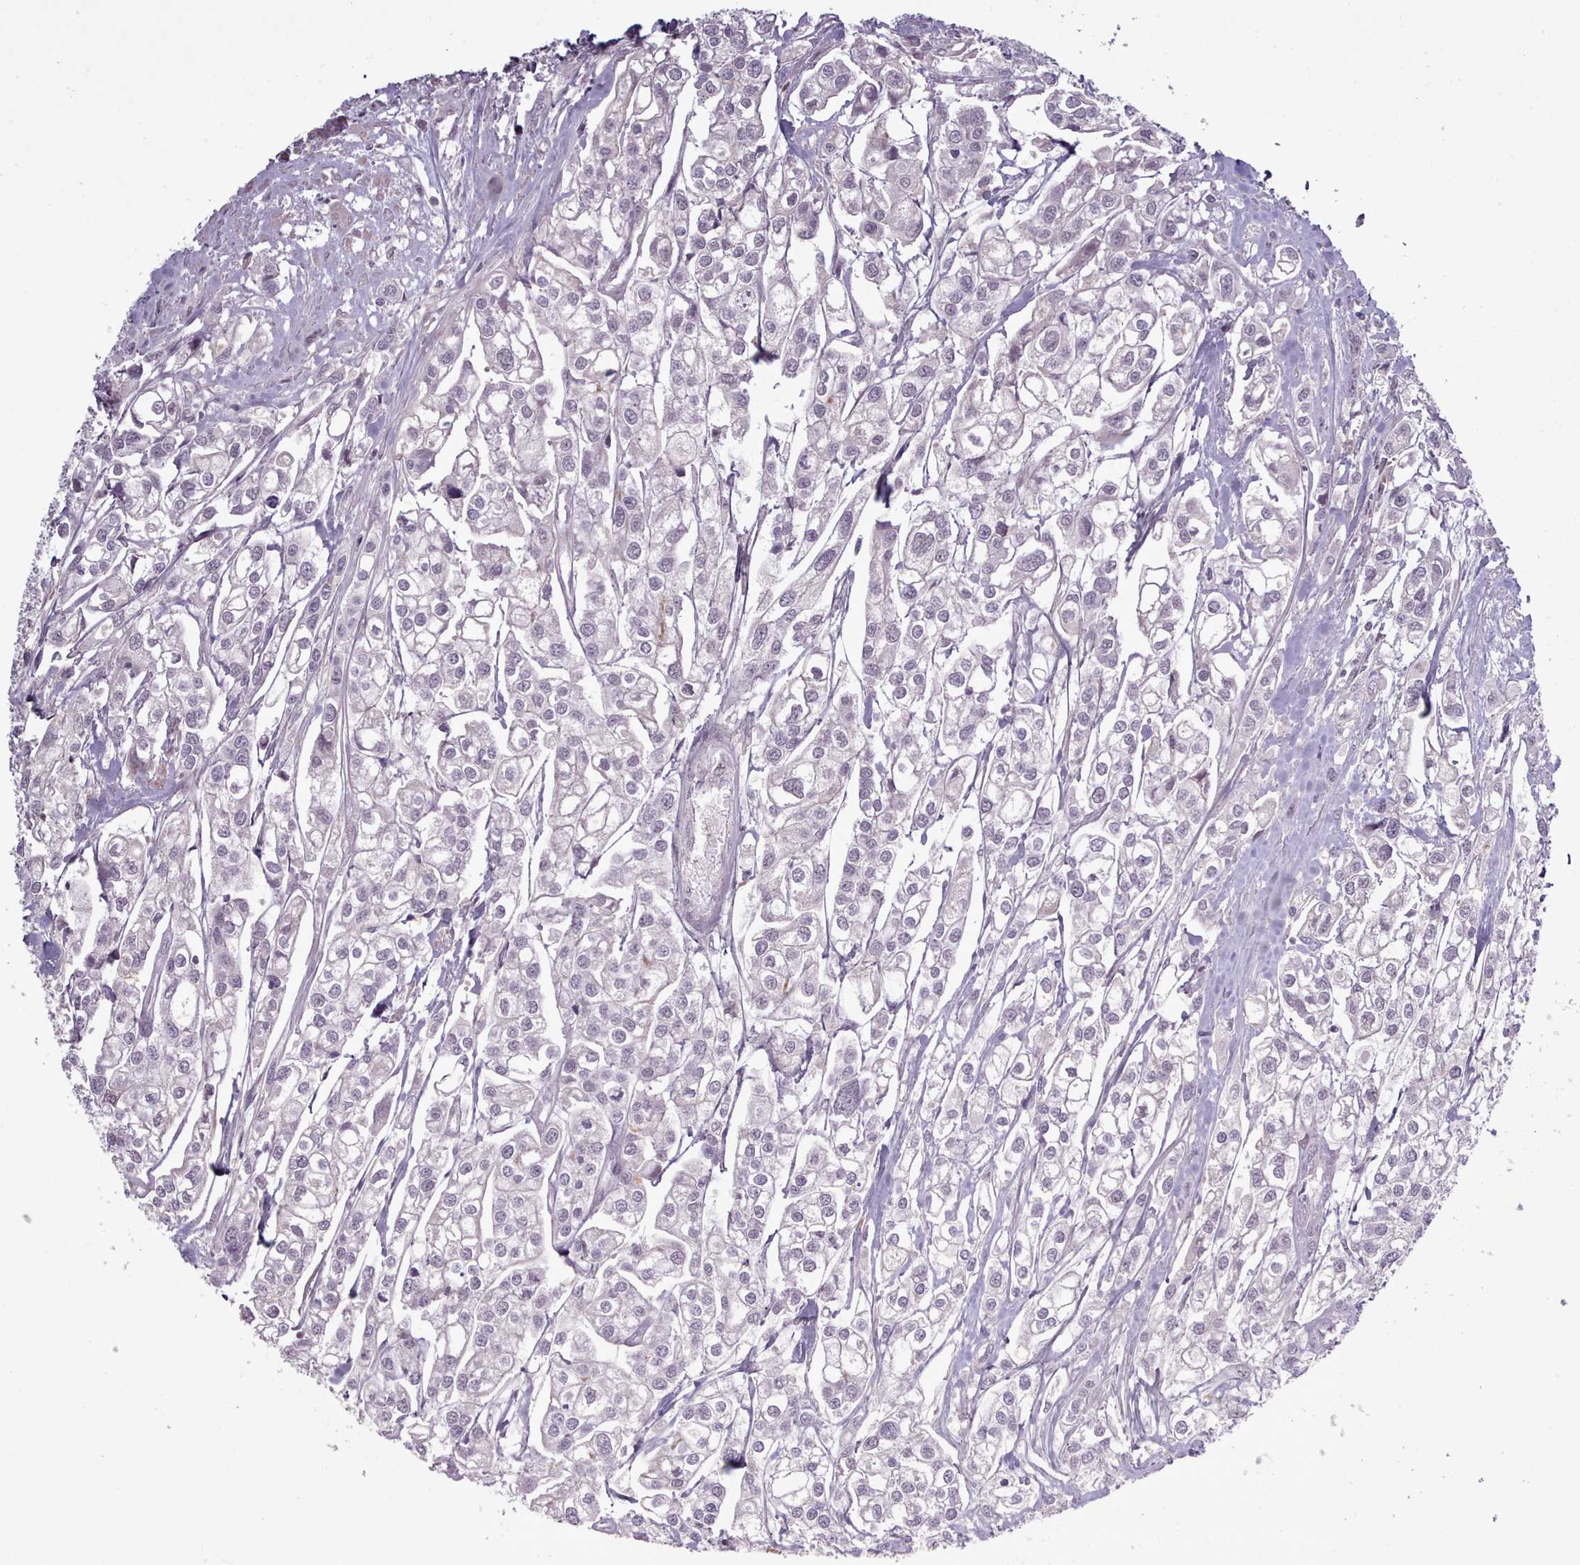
{"staining": {"intensity": "negative", "quantity": "none", "location": "none"}, "tissue": "urothelial cancer", "cell_type": "Tumor cells", "image_type": "cancer", "snomed": [{"axis": "morphology", "description": "Urothelial carcinoma, High grade"}, {"axis": "topography", "description": "Urinary bladder"}], "caption": "Protein analysis of urothelial cancer demonstrates no significant staining in tumor cells.", "gene": "LEFTY2", "patient": {"sex": "male", "age": 67}}